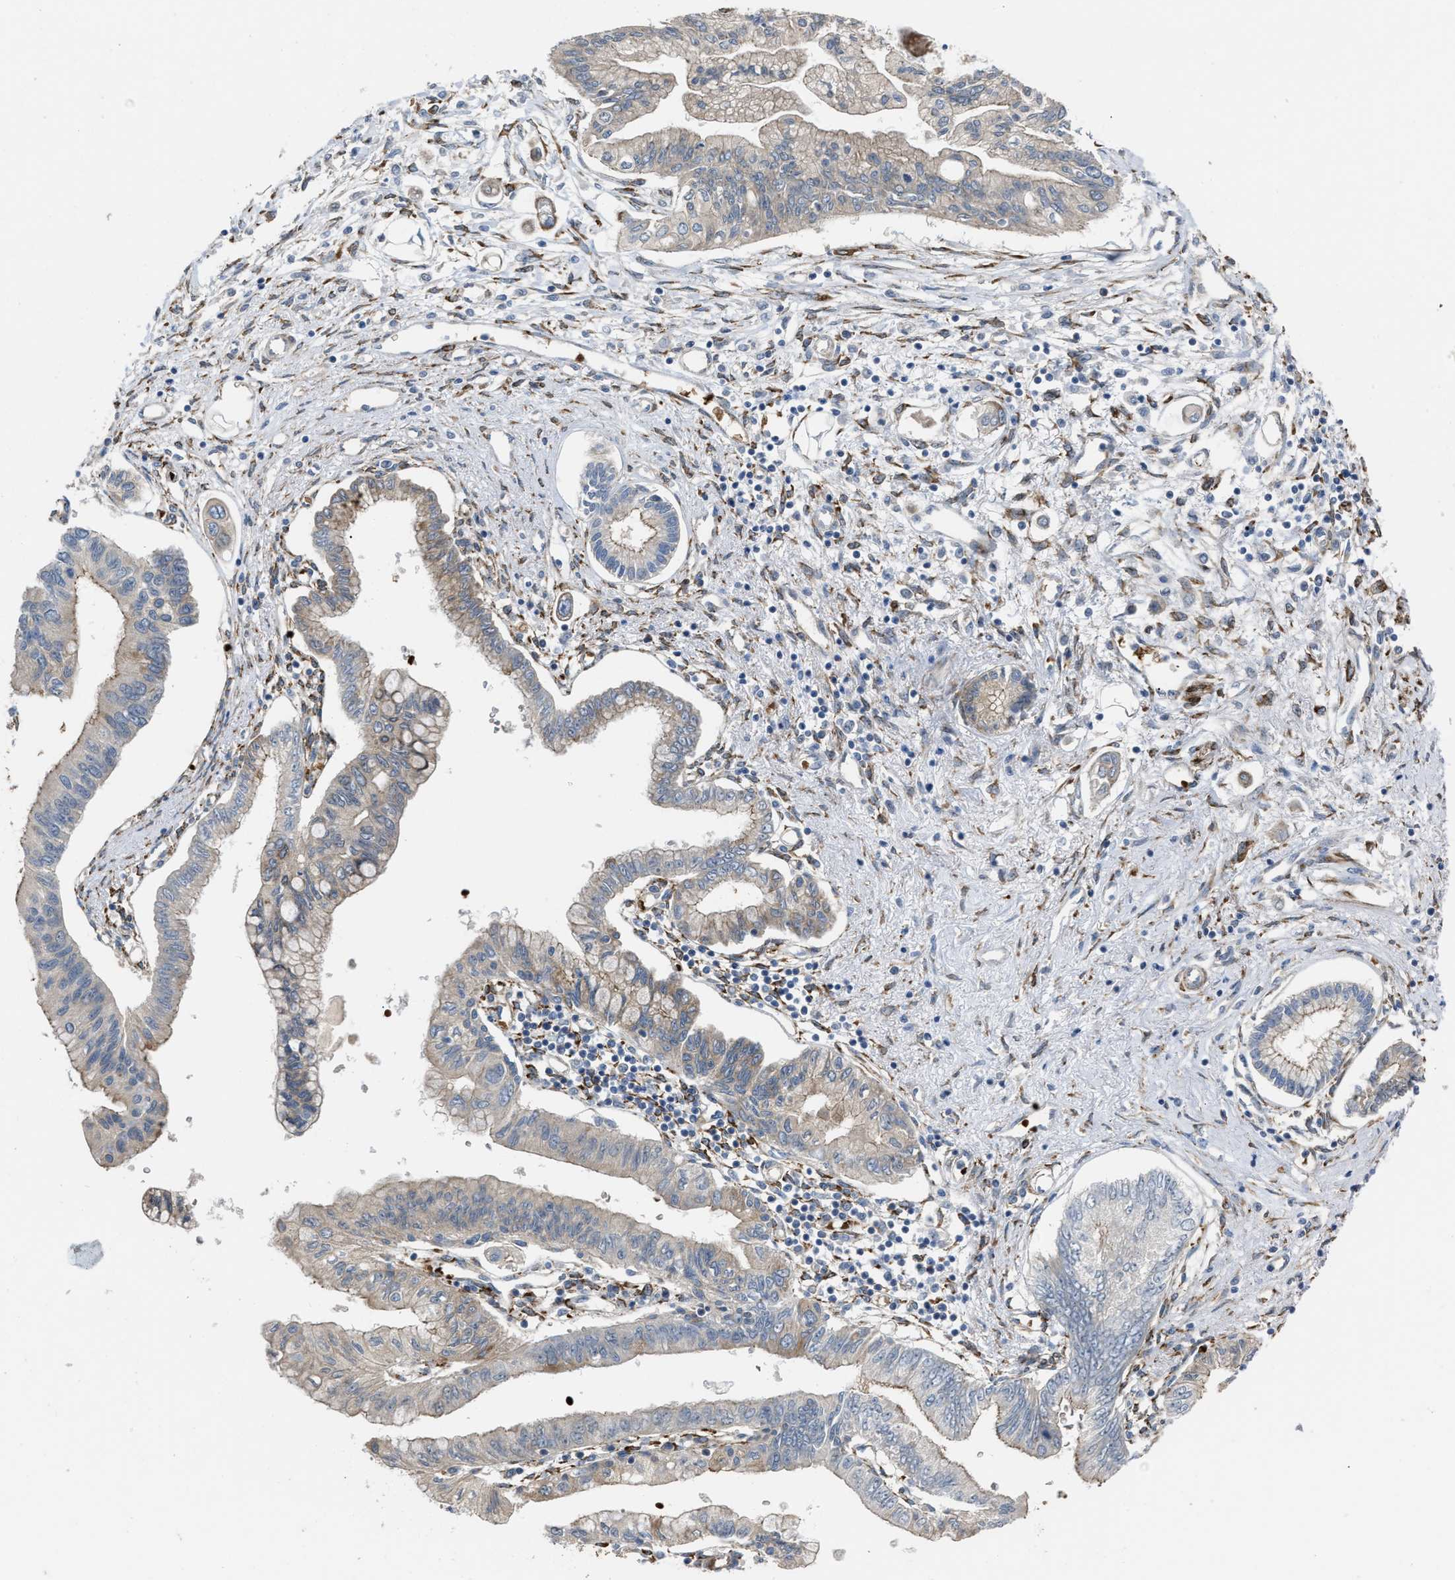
{"staining": {"intensity": "weak", "quantity": ">75%", "location": "cytoplasmic/membranous"}, "tissue": "pancreatic cancer", "cell_type": "Tumor cells", "image_type": "cancer", "snomed": [{"axis": "morphology", "description": "Adenocarcinoma, NOS"}, {"axis": "topography", "description": "Pancreas"}], "caption": "A brown stain highlights weak cytoplasmic/membranous expression of a protein in human adenocarcinoma (pancreatic) tumor cells.", "gene": "SELENOM", "patient": {"sex": "female", "age": 77}}